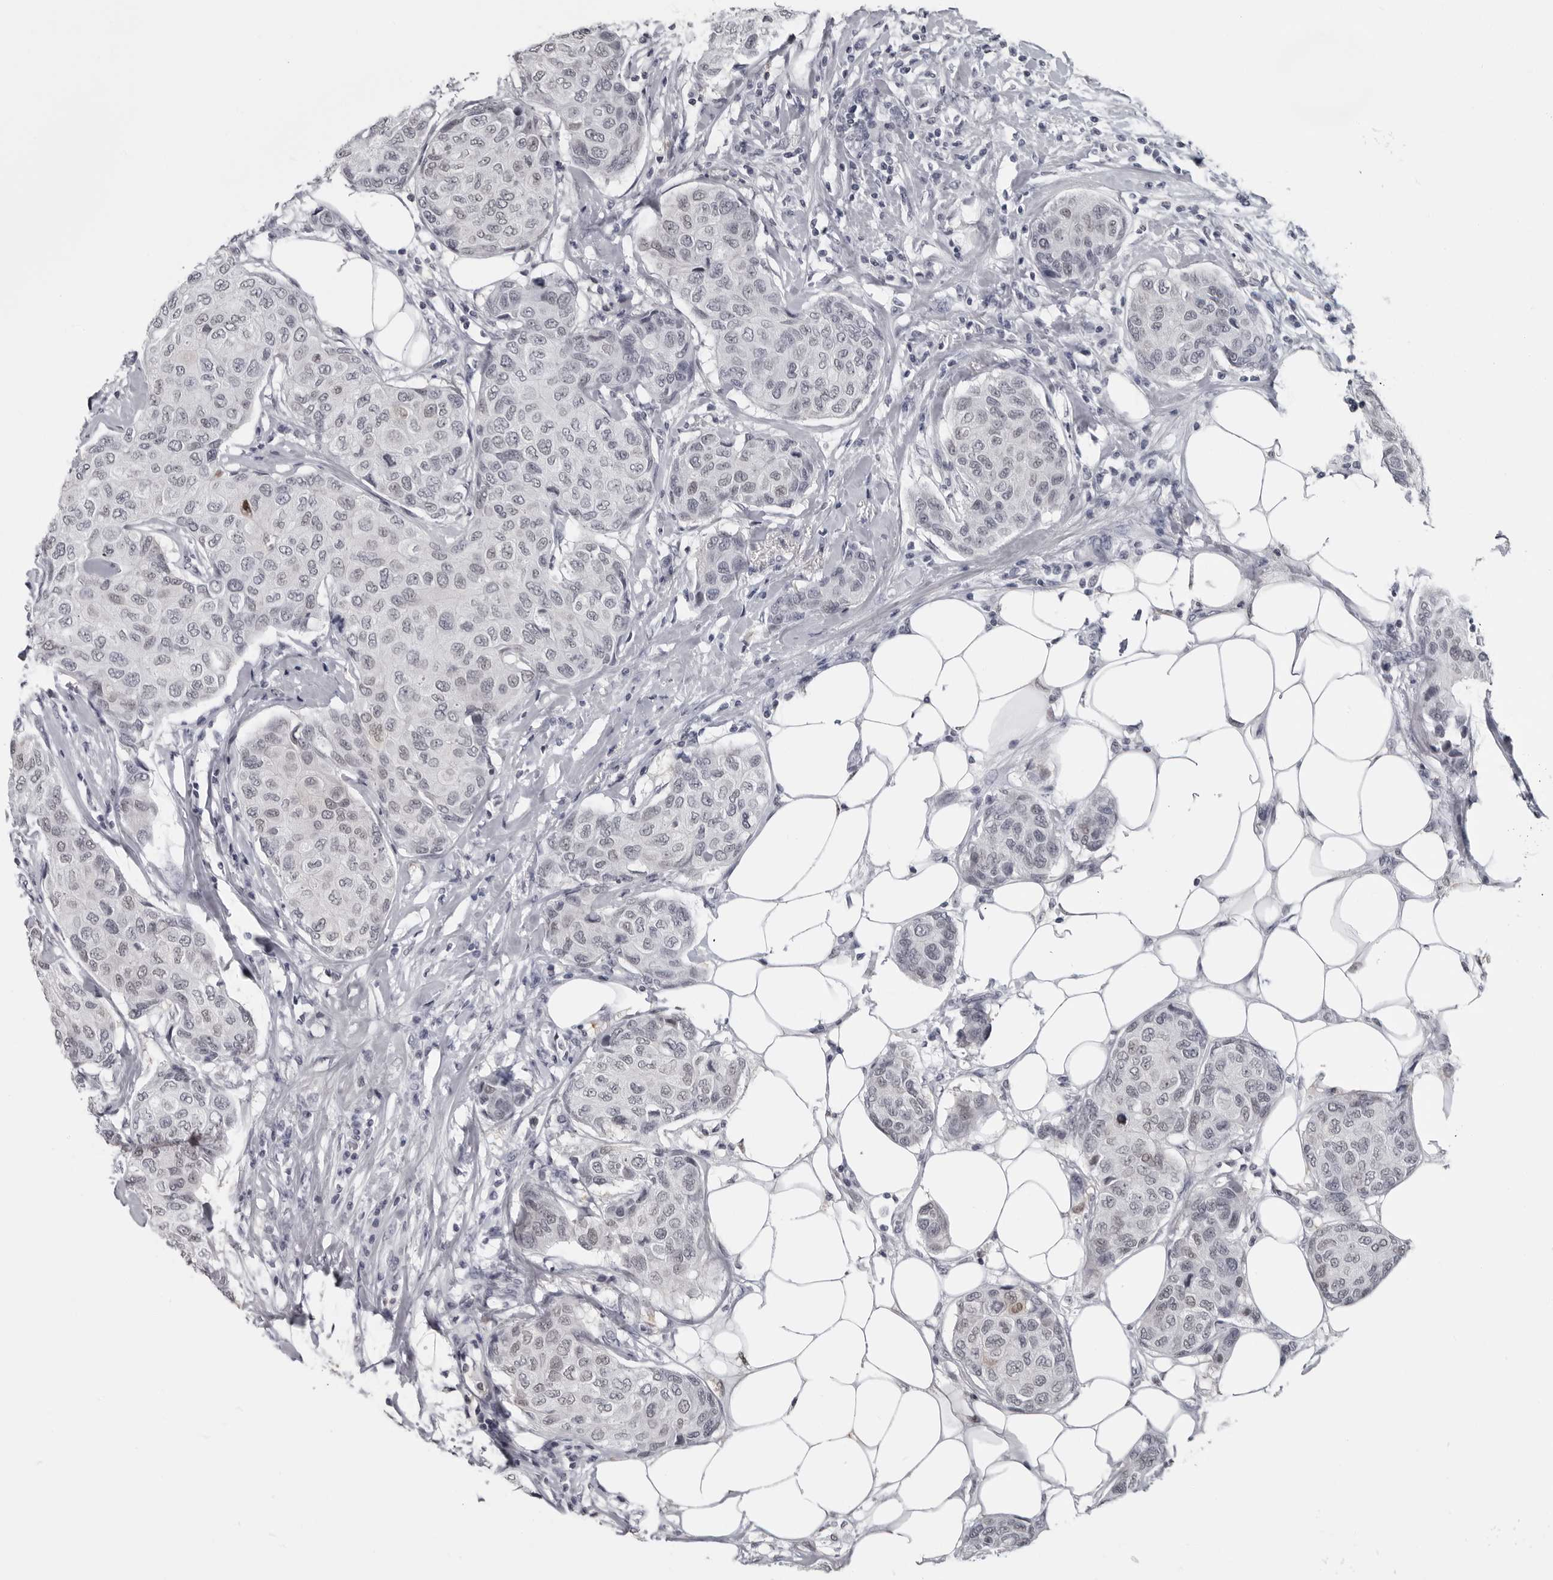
{"staining": {"intensity": "negative", "quantity": "none", "location": "none"}, "tissue": "breast cancer", "cell_type": "Tumor cells", "image_type": "cancer", "snomed": [{"axis": "morphology", "description": "Duct carcinoma"}, {"axis": "topography", "description": "Breast"}], "caption": "A micrograph of breast intraductal carcinoma stained for a protein displays no brown staining in tumor cells.", "gene": "LZIC", "patient": {"sex": "female", "age": 80}}